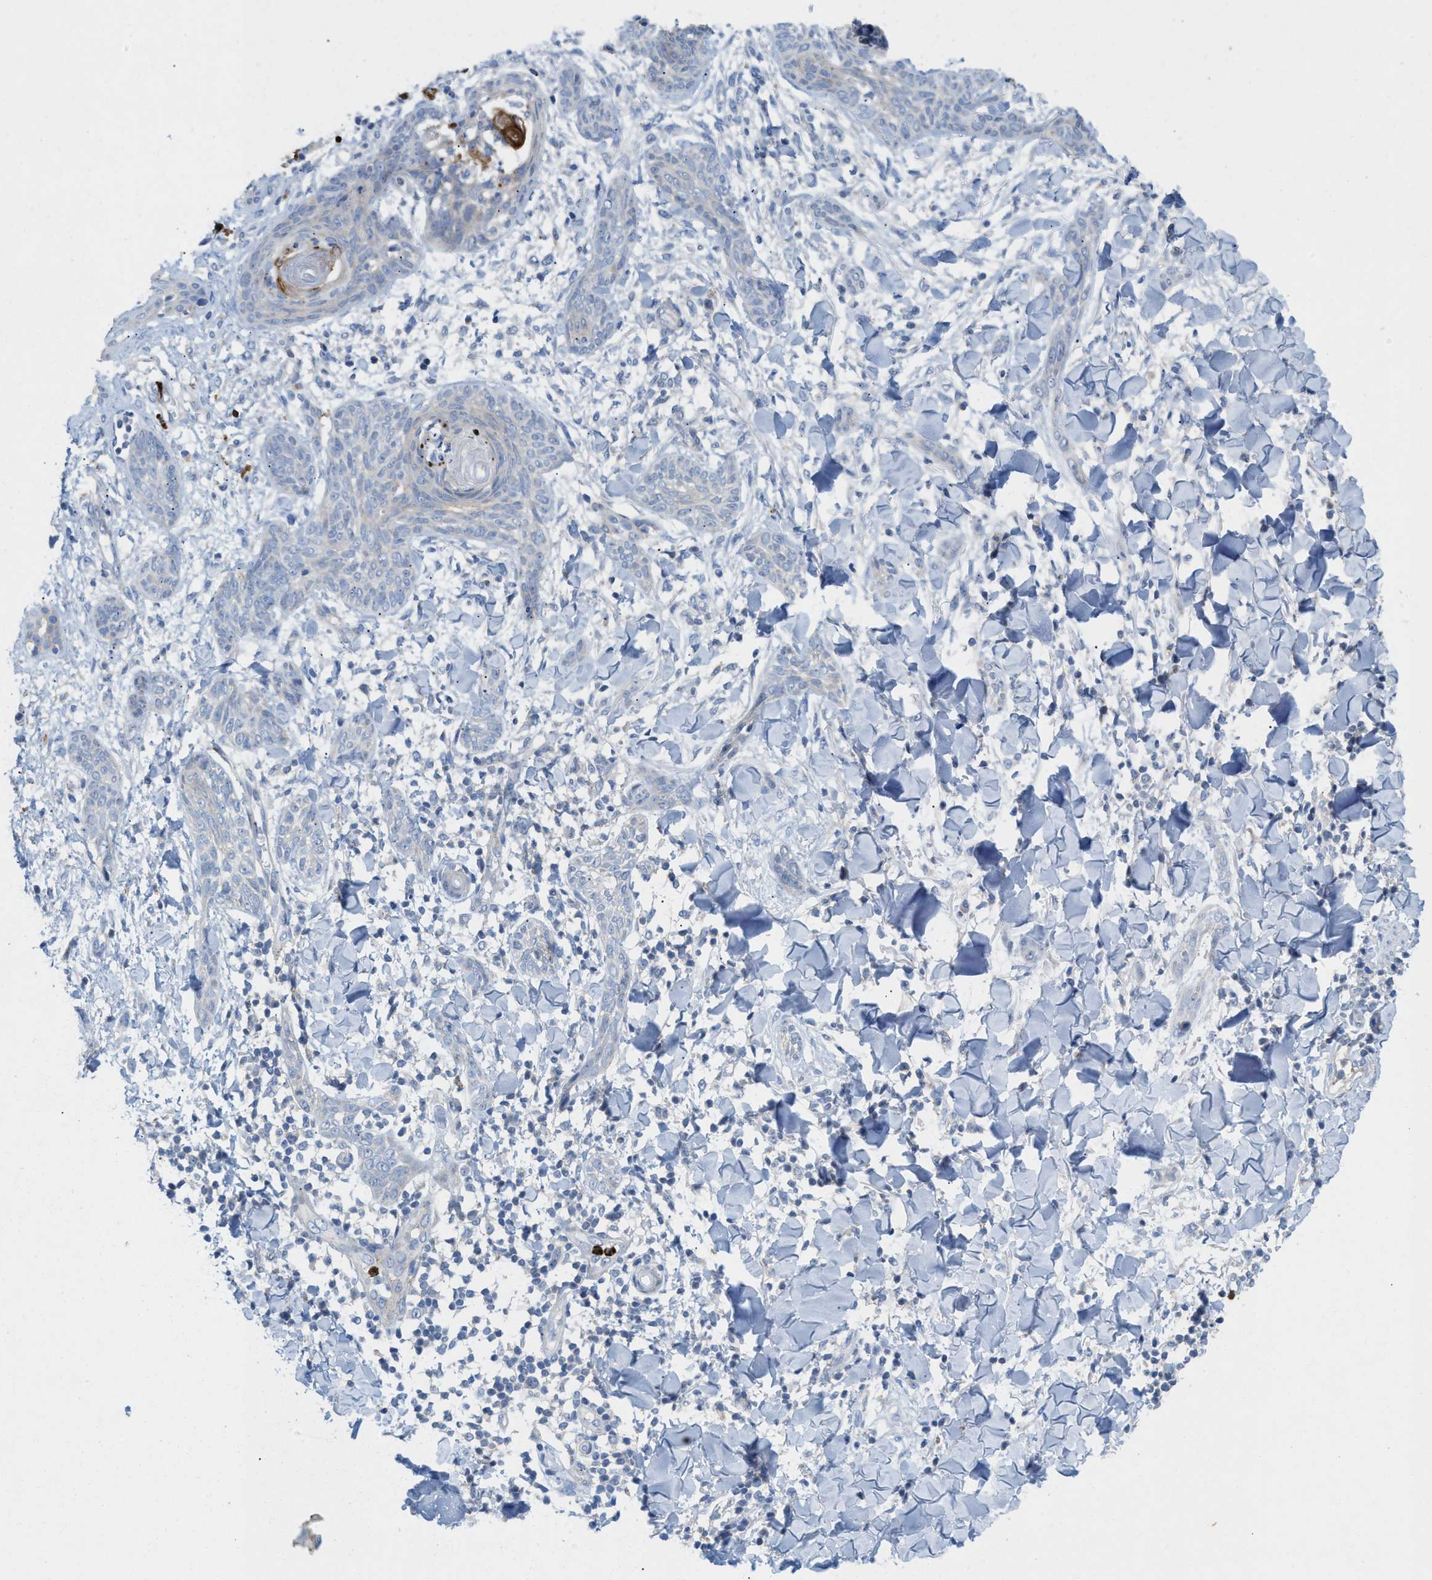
{"staining": {"intensity": "negative", "quantity": "none", "location": "none"}, "tissue": "skin cancer", "cell_type": "Tumor cells", "image_type": "cancer", "snomed": [{"axis": "morphology", "description": "Basal cell carcinoma"}, {"axis": "topography", "description": "Skin"}], "caption": "Tumor cells are negative for brown protein staining in basal cell carcinoma (skin).", "gene": "CMTM1", "patient": {"sex": "female", "age": 59}}